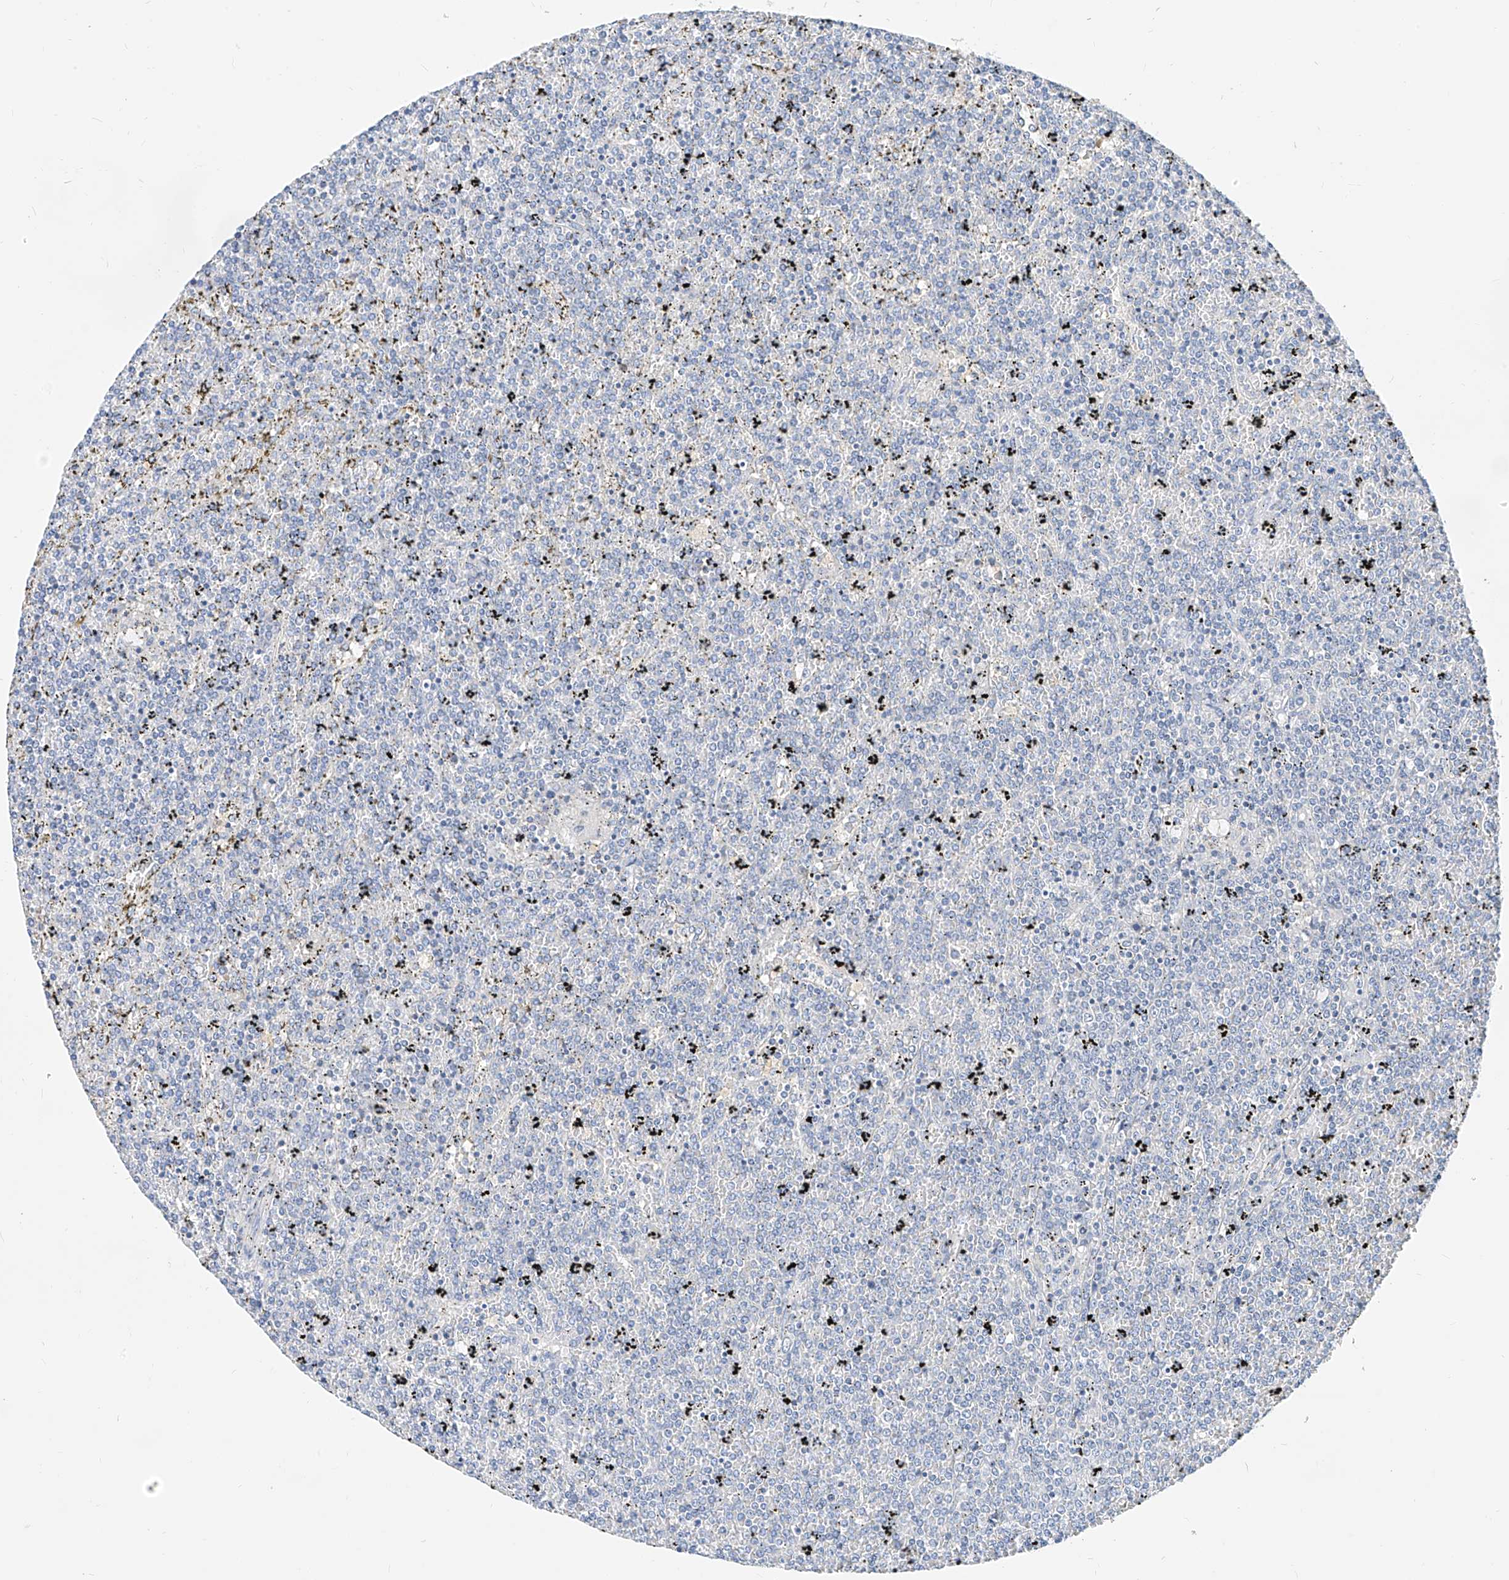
{"staining": {"intensity": "negative", "quantity": "none", "location": "none"}, "tissue": "lymphoma", "cell_type": "Tumor cells", "image_type": "cancer", "snomed": [{"axis": "morphology", "description": "Malignant lymphoma, non-Hodgkin's type, Low grade"}, {"axis": "topography", "description": "Spleen"}], "caption": "Image shows no protein staining in tumor cells of lymphoma tissue.", "gene": "ZZEF1", "patient": {"sex": "female", "age": 19}}